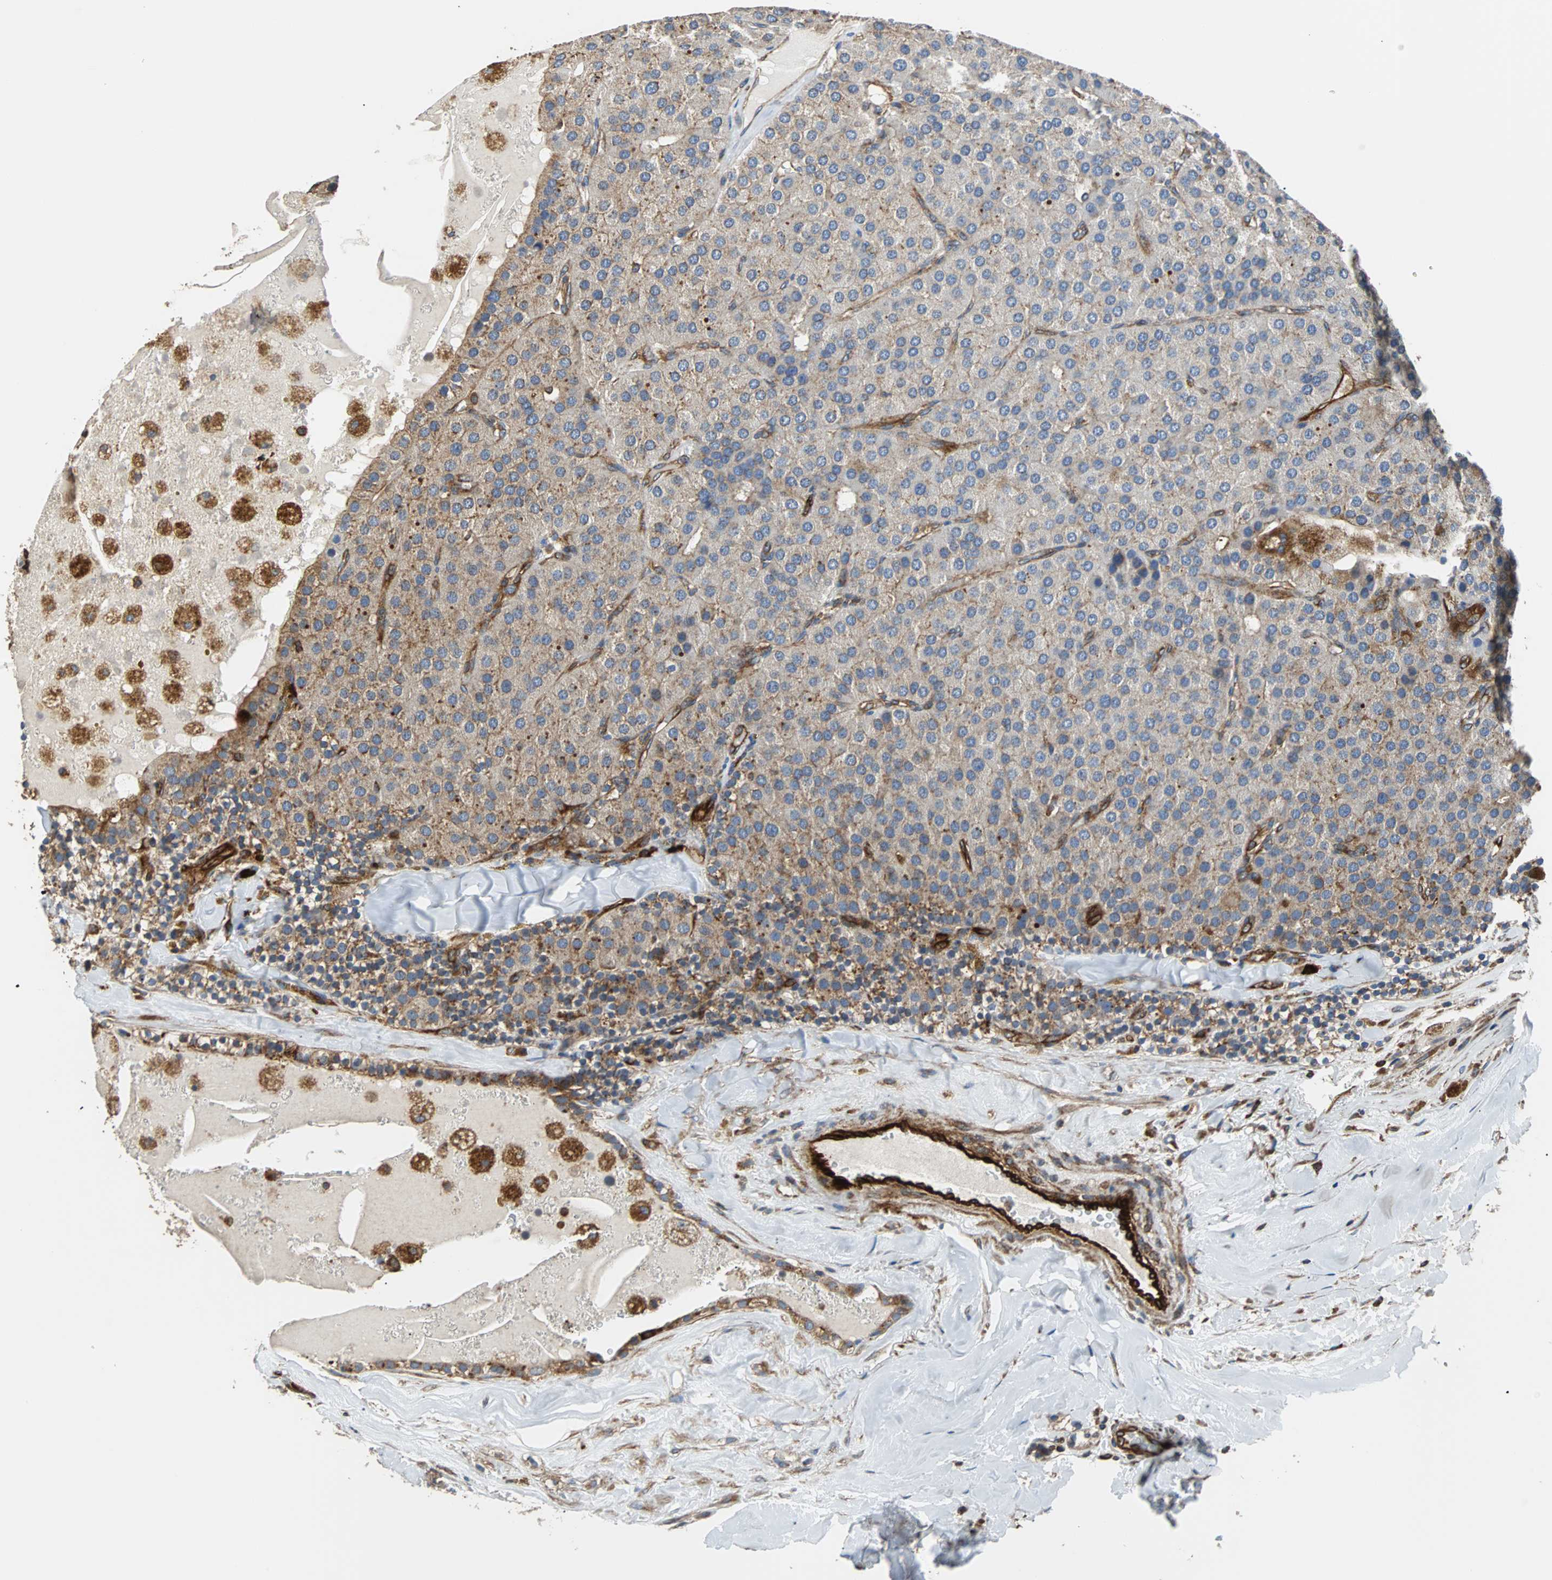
{"staining": {"intensity": "weak", "quantity": "25%-75%", "location": "cytoplasmic/membranous"}, "tissue": "parathyroid gland", "cell_type": "Glandular cells", "image_type": "normal", "snomed": [{"axis": "morphology", "description": "Normal tissue, NOS"}, {"axis": "morphology", "description": "Adenoma, NOS"}, {"axis": "topography", "description": "Parathyroid gland"}], "caption": "A photomicrograph of human parathyroid gland stained for a protein demonstrates weak cytoplasmic/membranous brown staining in glandular cells. (IHC, brightfield microscopy, high magnification).", "gene": "PLCG2", "patient": {"sex": "female", "age": 86}}